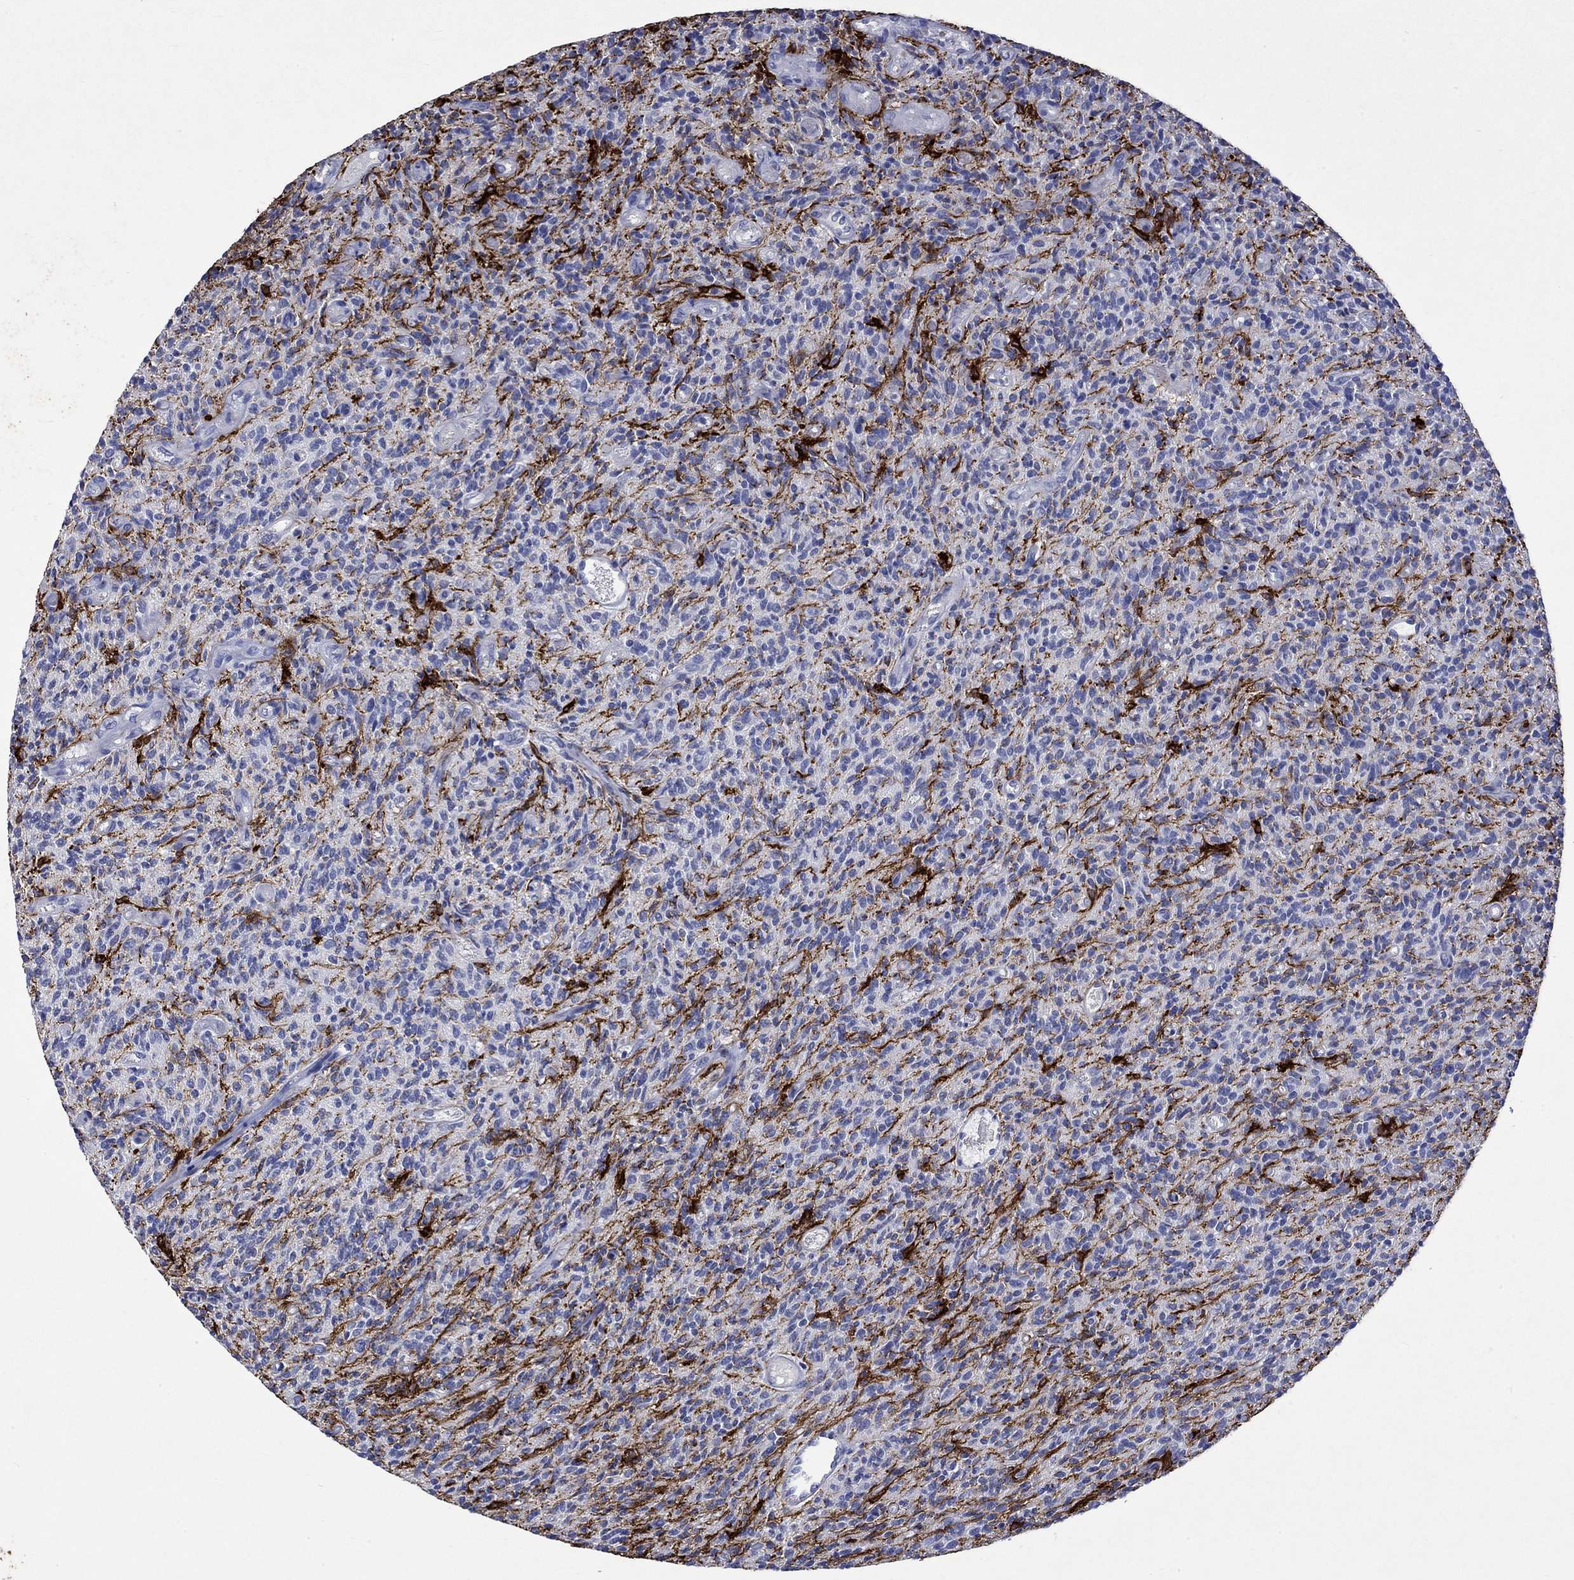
{"staining": {"intensity": "negative", "quantity": "none", "location": "none"}, "tissue": "glioma", "cell_type": "Tumor cells", "image_type": "cancer", "snomed": [{"axis": "morphology", "description": "Glioma, malignant, High grade"}, {"axis": "topography", "description": "Brain"}], "caption": "Human glioma stained for a protein using IHC exhibits no staining in tumor cells.", "gene": "CRYAB", "patient": {"sex": "male", "age": 64}}